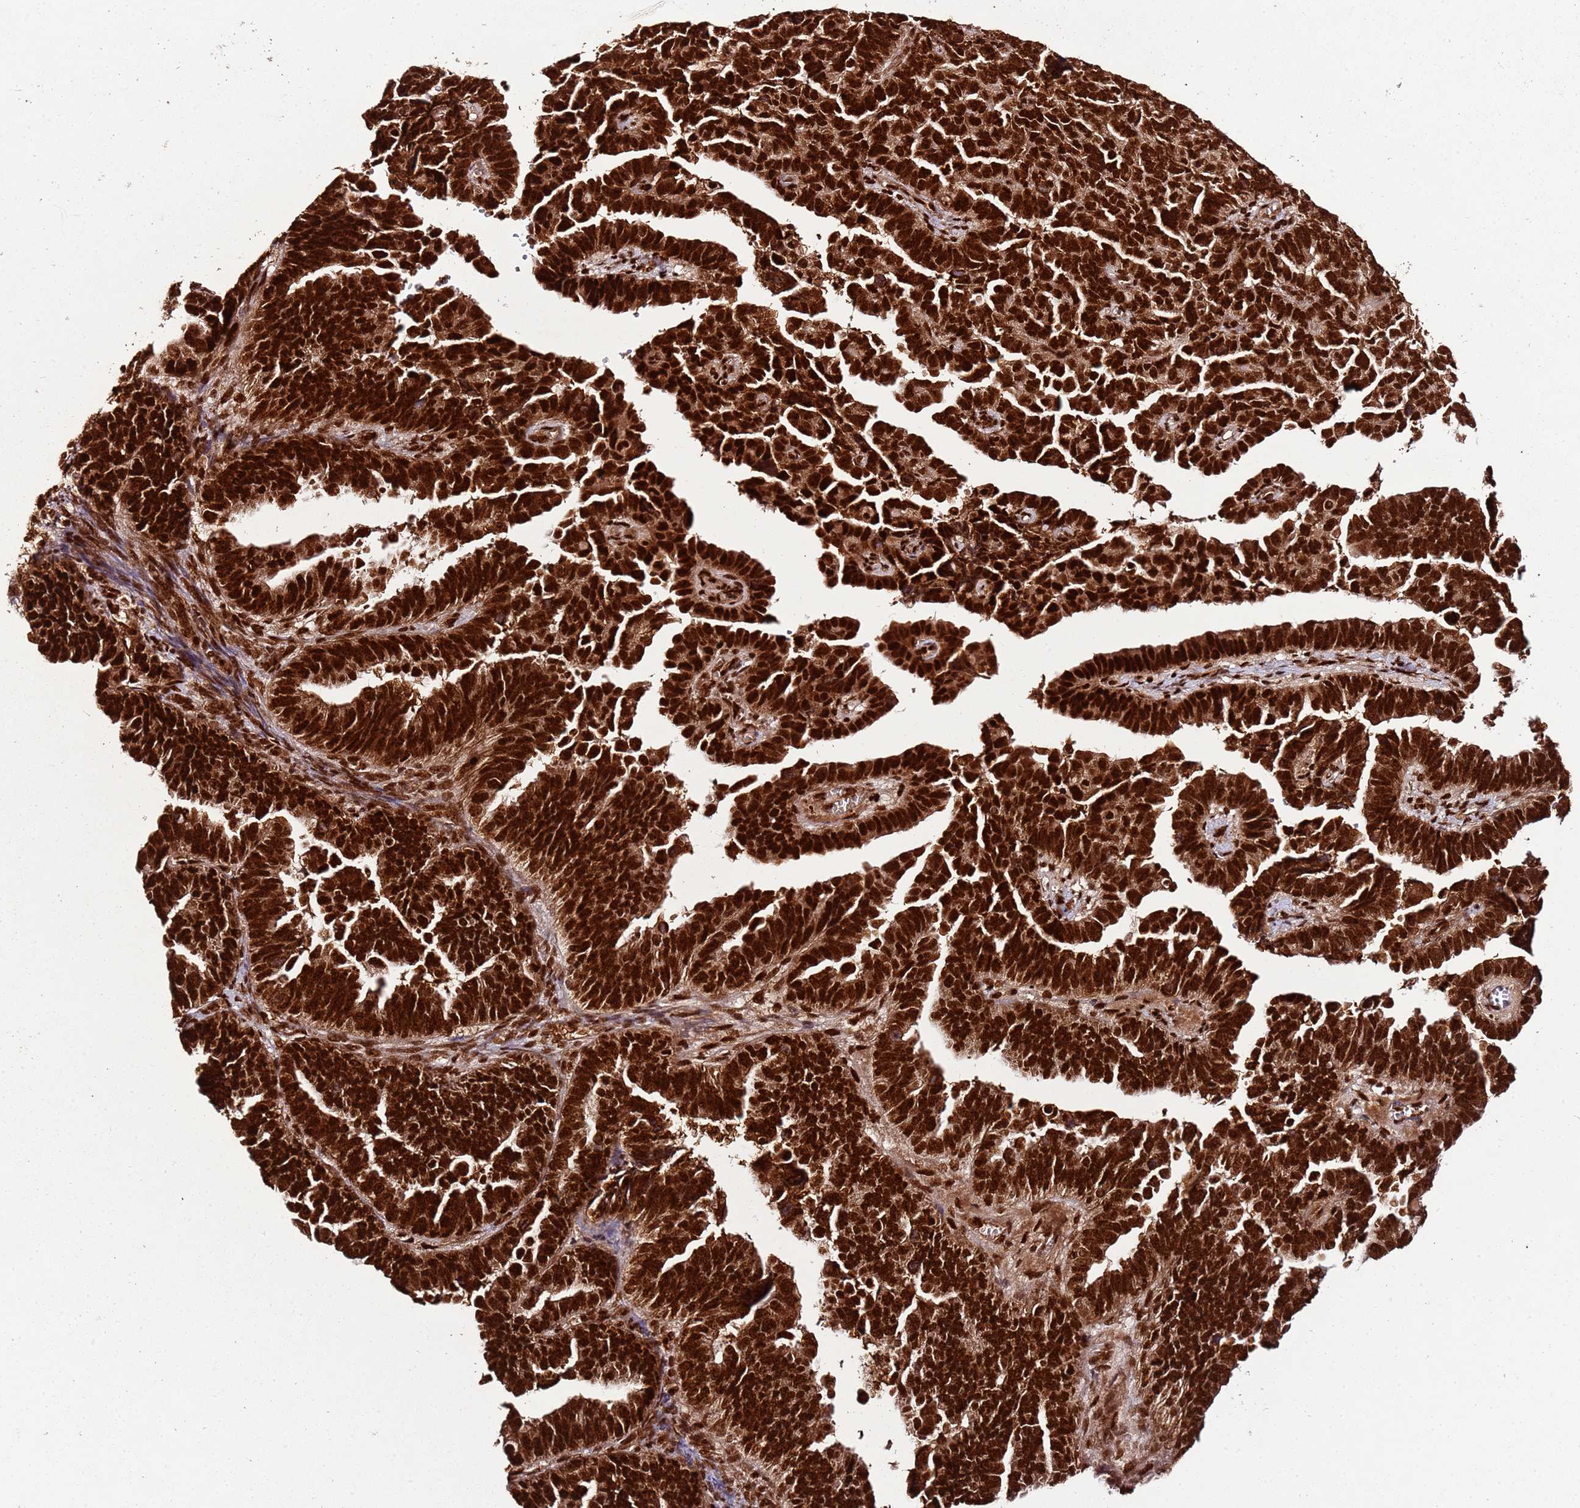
{"staining": {"intensity": "strong", "quantity": ">75%", "location": "nuclear"}, "tissue": "endometrial cancer", "cell_type": "Tumor cells", "image_type": "cancer", "snomed": [{"axis": "morphology", "description": "Adenocarcinoma, NOS"}, {"axis": "topography", "description": "Endometrium"}], "caption": "High-magnification brightfield microscopy of endometrial cancer (adenocarcinoma) stained with DAB (3,3'-diaminobenzidine) (brown) and counterstained with hematoxylin (blue). tumor cells exhibit strong nuclear expression is seen in approximately>75% of cells.", "gene": "XRN2", "patient": {"sex": "female", "age": 75}}